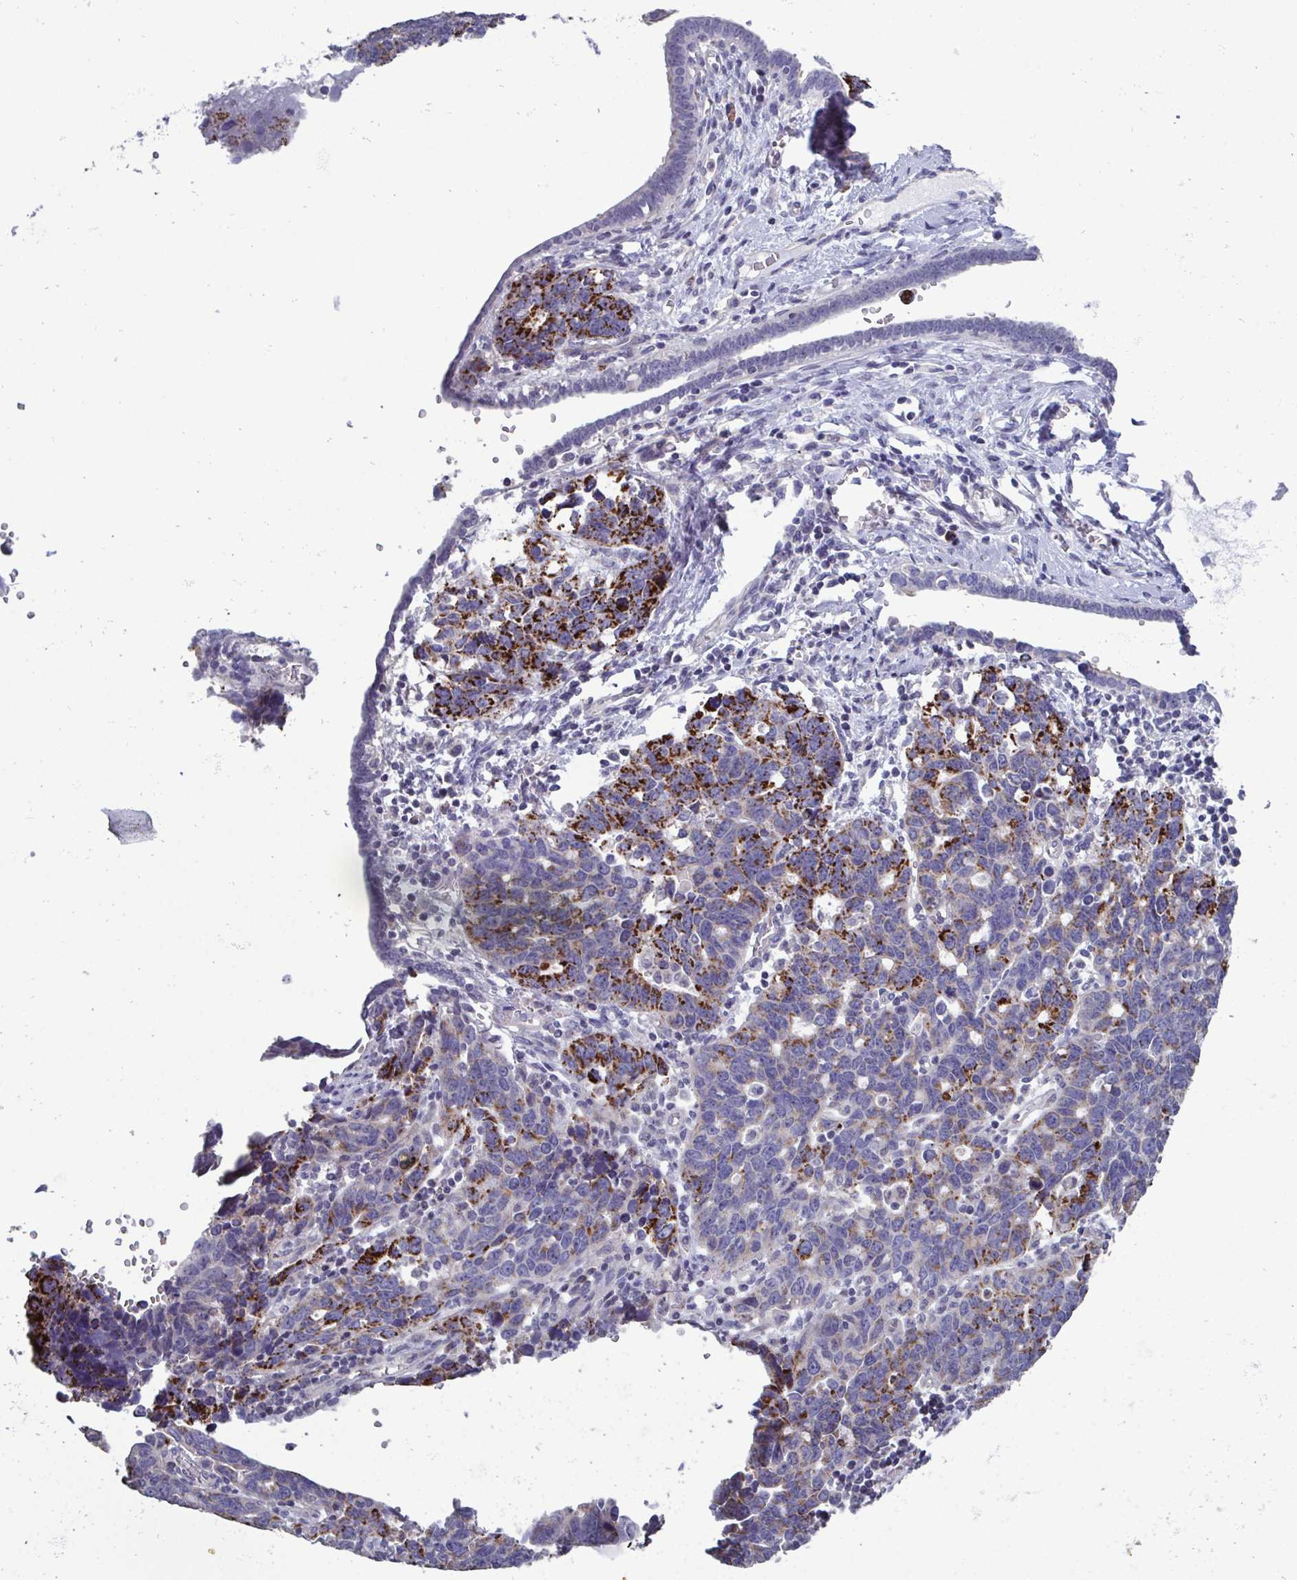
{"staining": {"intensity": "strong", "quantity": "<25%", "location": "cytoplasmic/membranous"}, "tissue": "ovarian cancer", "cell_type": "Tumor cells", "image_type": "cancer", "snomed": [{"axis": "morphology", "description": "Cystadenocarcinoma, serous, NOS"}, {"axis": "topography", "description": "Ovary"}], "caption": "Immunohistochemical staining of serous cystadenocarcinoma (ovarian) displays medium levels of strong cytoplasmic/membranous protein staining in about <25% of tumor cells.", "gene": "GLDC", "patient": {"sex": "female", "age": 69}}